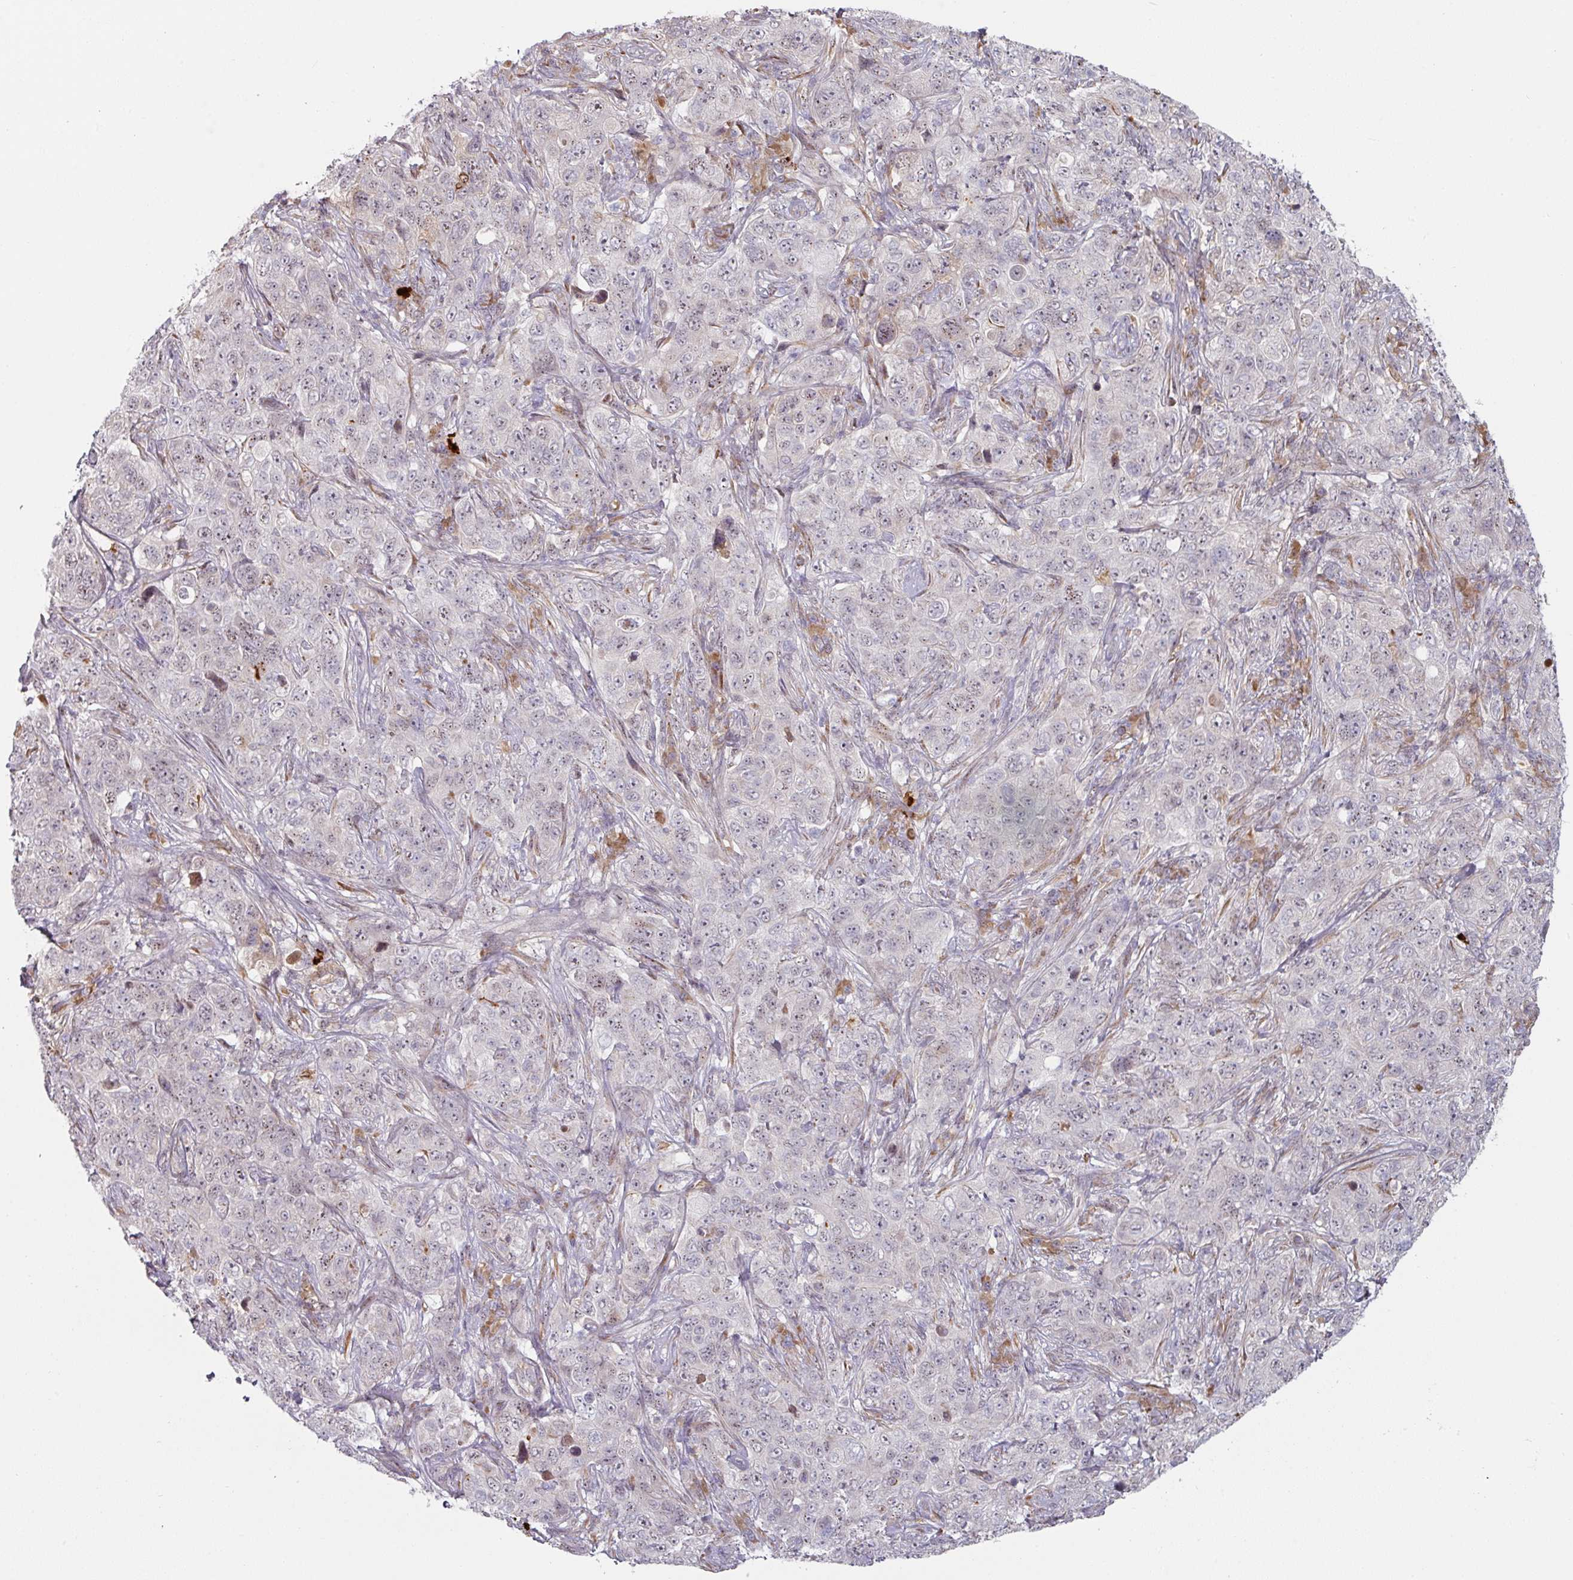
{"staining": {"intensity": "negative", "quantity": "none", "location": "none"}, "tissue": "pancreatic cancer", "cell_type": "Tumor cells", "image_type": "cancer", "snomed": [{"axis": "morphology", "description": "Adenocarcinoma, NOS"}, {"axis": "topography", "description": "Pancreas"}], "caption": "IHC histopathology image of adenocarcinoma (pancreatic) stained for a protein (brown), which exhibits no expression in tumor cells. (DAB immunohistochemistry with hematoxylin counter stain).", "gene": "CEP78", "patient": {"sex": "male", "age": 68}}